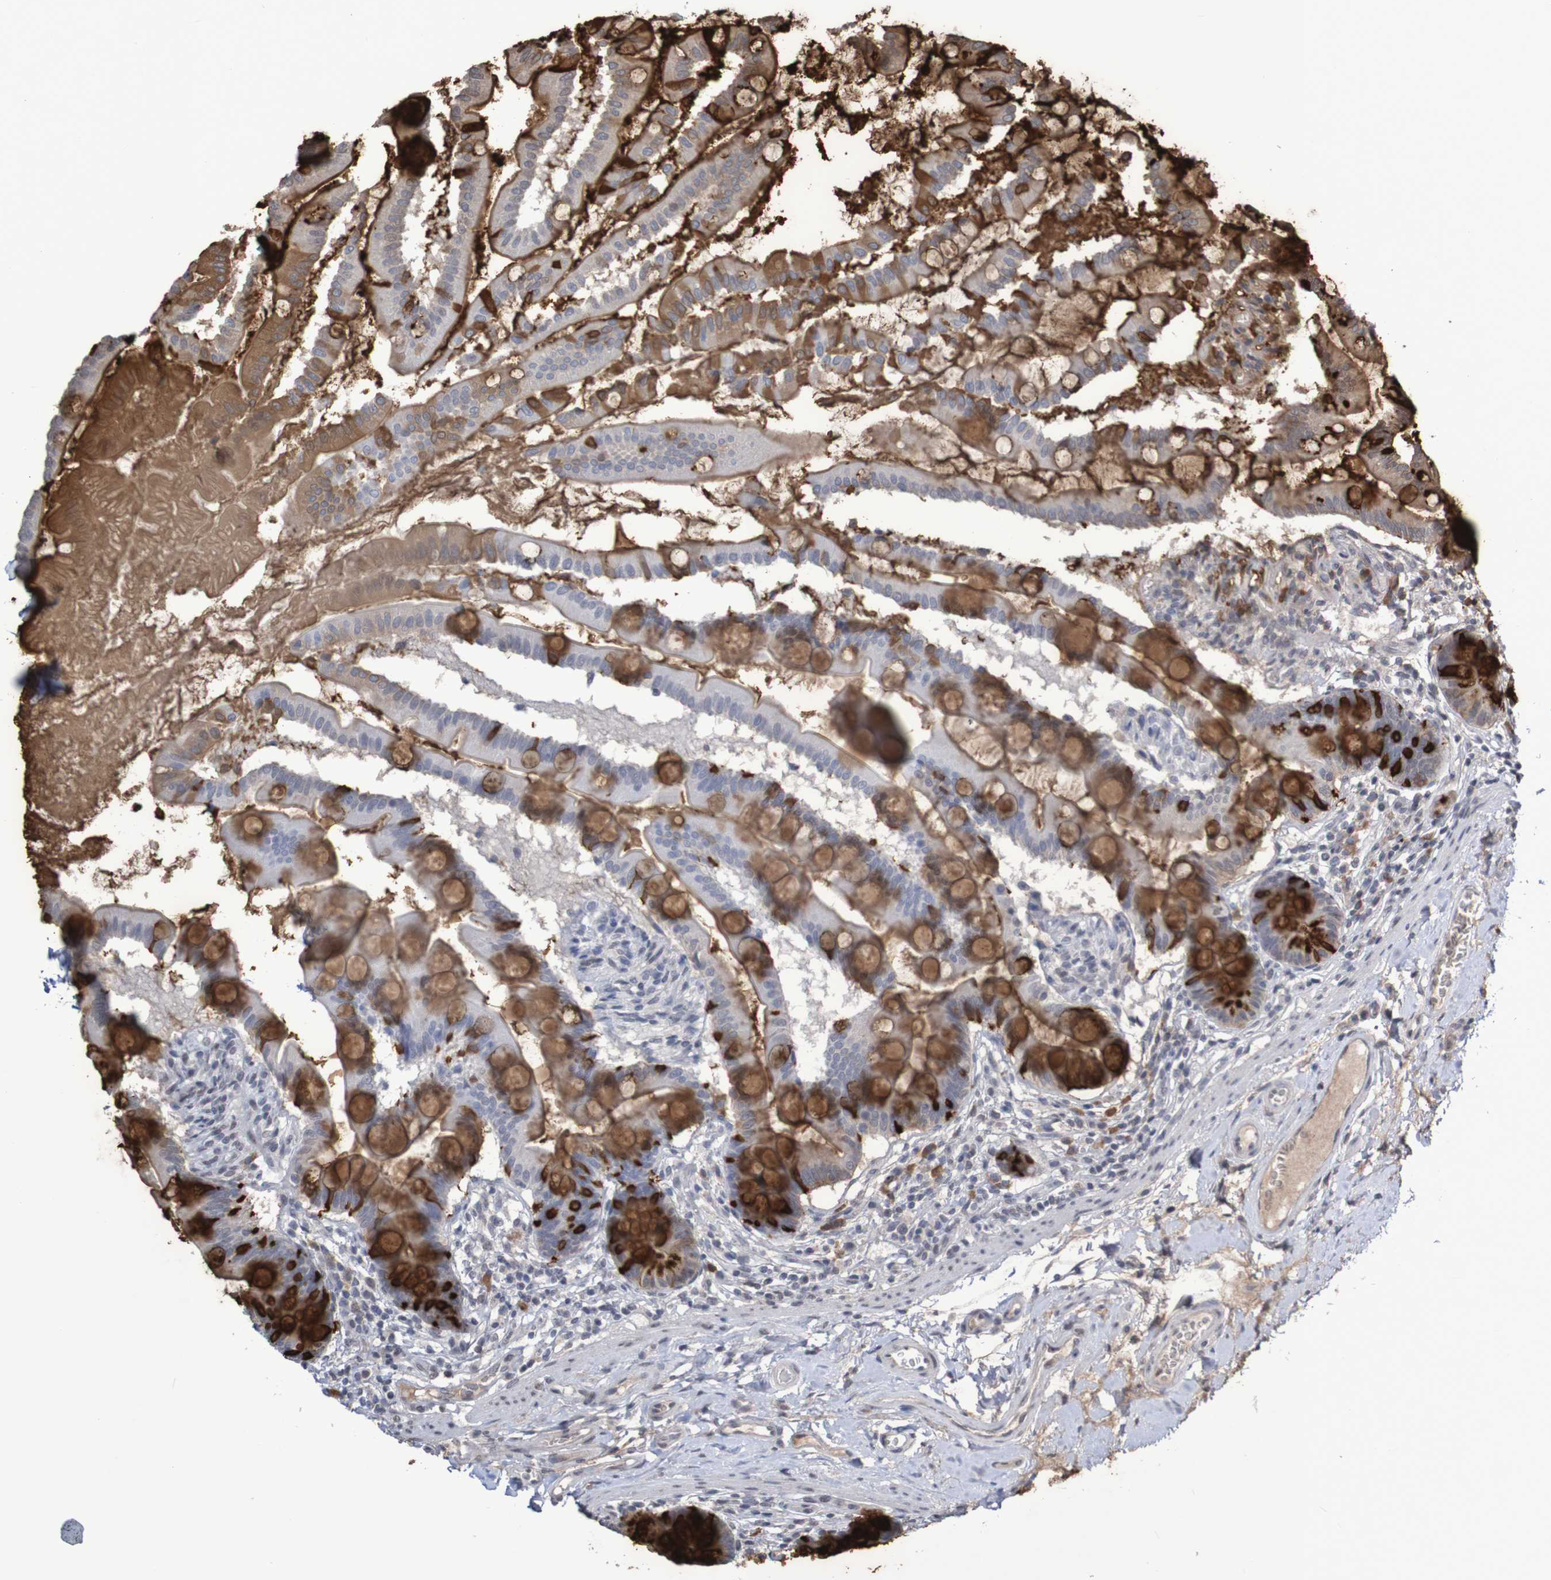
{"staining": {"intensity": "strong", "quantity": "25%-75%", "location": "cytoplasmic/membranous"}, "tissue": "small intestine", "cell_type": "Glandular cells", "image_type": "normal", "snomed": [{"axis": "morphology", "description": "Normal tissue, NOS"}, {"axis": "topography", "description": "Small intestine"}], "caption": "High-power microscopy captured an immunohistochemistry photomicrograph of unremarkable small intestine, revealing strong cytoplasmic/membranous expression in approximately 25%-75% of glandular cells.", "gene": "ITLN1", "patient": {"sex": "female", "age": 56}}